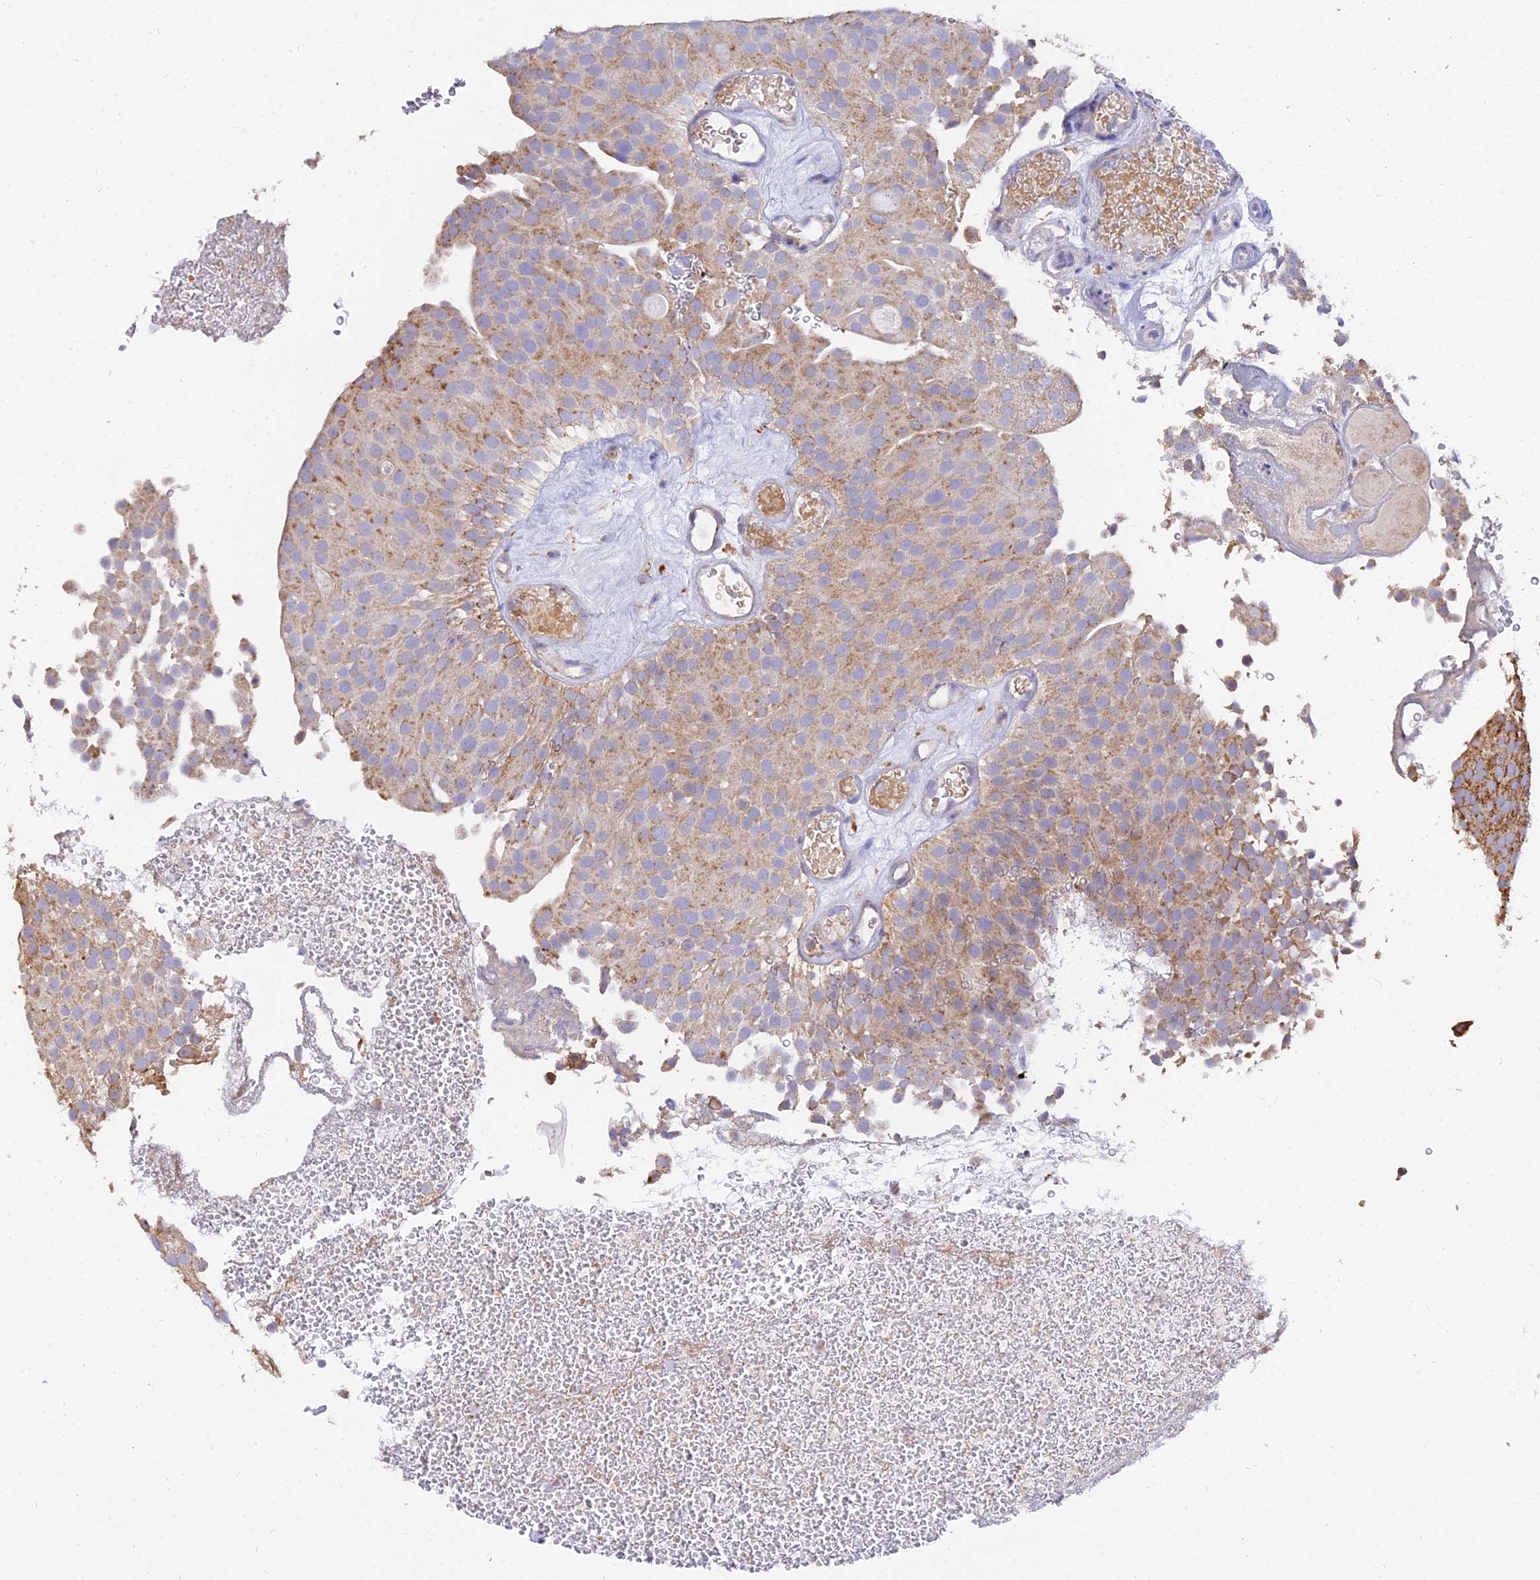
{"staining": {"intensity": "moderate", "quantity": "25%-75%", "location": "cytoplasmic/membranous"}, "tissue": "urothelial cancer", "cell_type": "Tumor cells", "image_type": "cancer", "snomed": [{"axis": "morphology", "description": "Urothelial carcinoma, Low grade"}, {"axis": "topography", "description": "Urinary bladder"}], "caption": "IHC of urothelial cancer displays medium levels of moderate cytoplasmic/membranous positivity in approximately 25%-75% of tumor cells.", "gene": "ARL8B", "patient": {"sex": "male", "age": 78}}